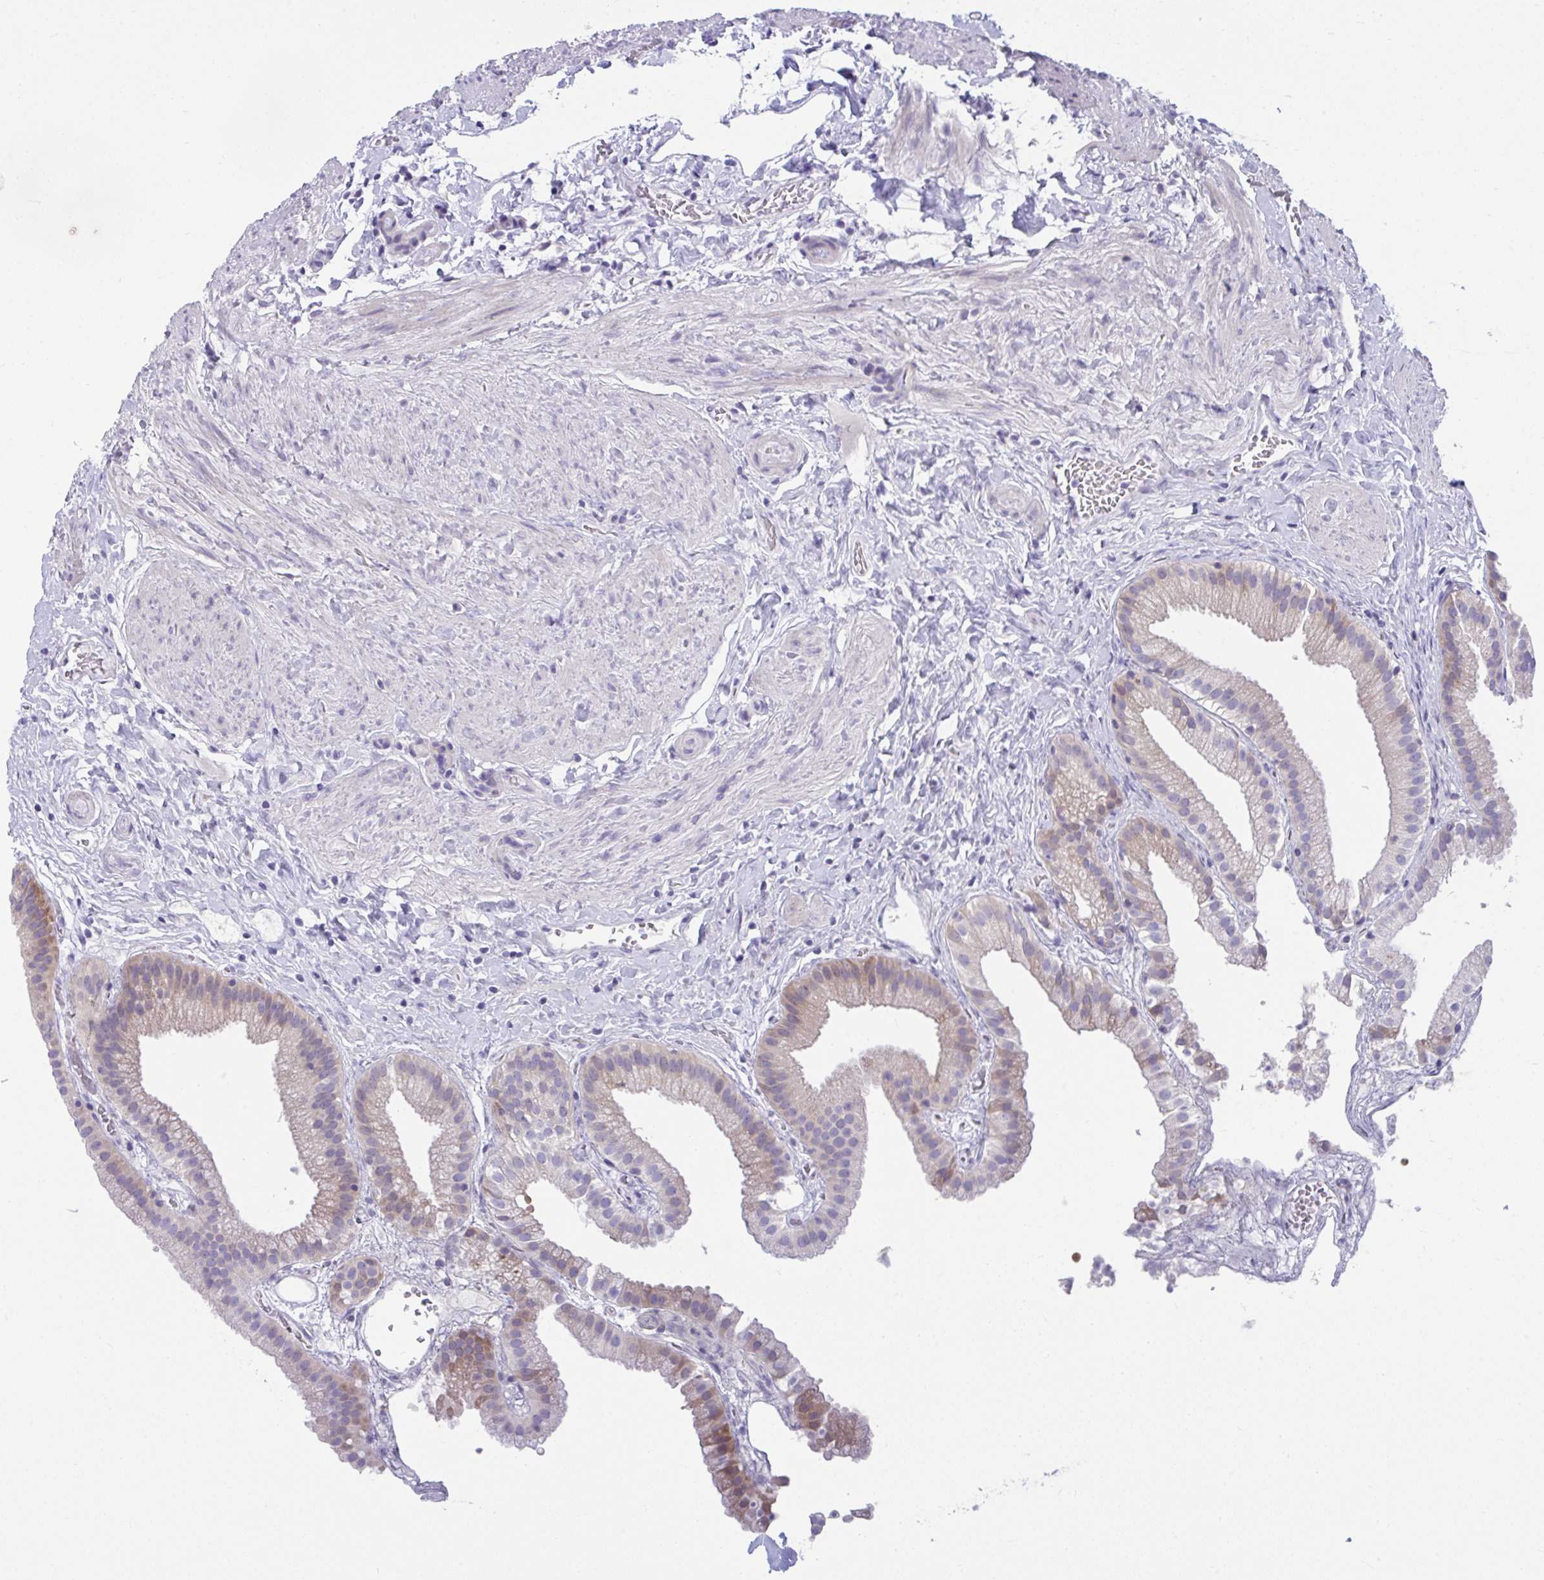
{"staining": {"intensity": "weak", "quantity": "25%-75%", "location": "cytoplasmic/membranous"}, "tissue": "gallbladder", "cell_type": "Glandular cells", "image_type": "normal", "snomed": [{"axis": "morphology", "description": "Normal tissue, NOS"}, {"axis": "topography", "description": "Gallbladder"}], "caption": "Weak cytoplasmic/membranous positivity for a protein is identified in approximately 25%-75% of glandular cells of unremarkable gallbladder using IHC.", "gene": "PCDHB7", "patient": {"sex": "female", "age": 63}}